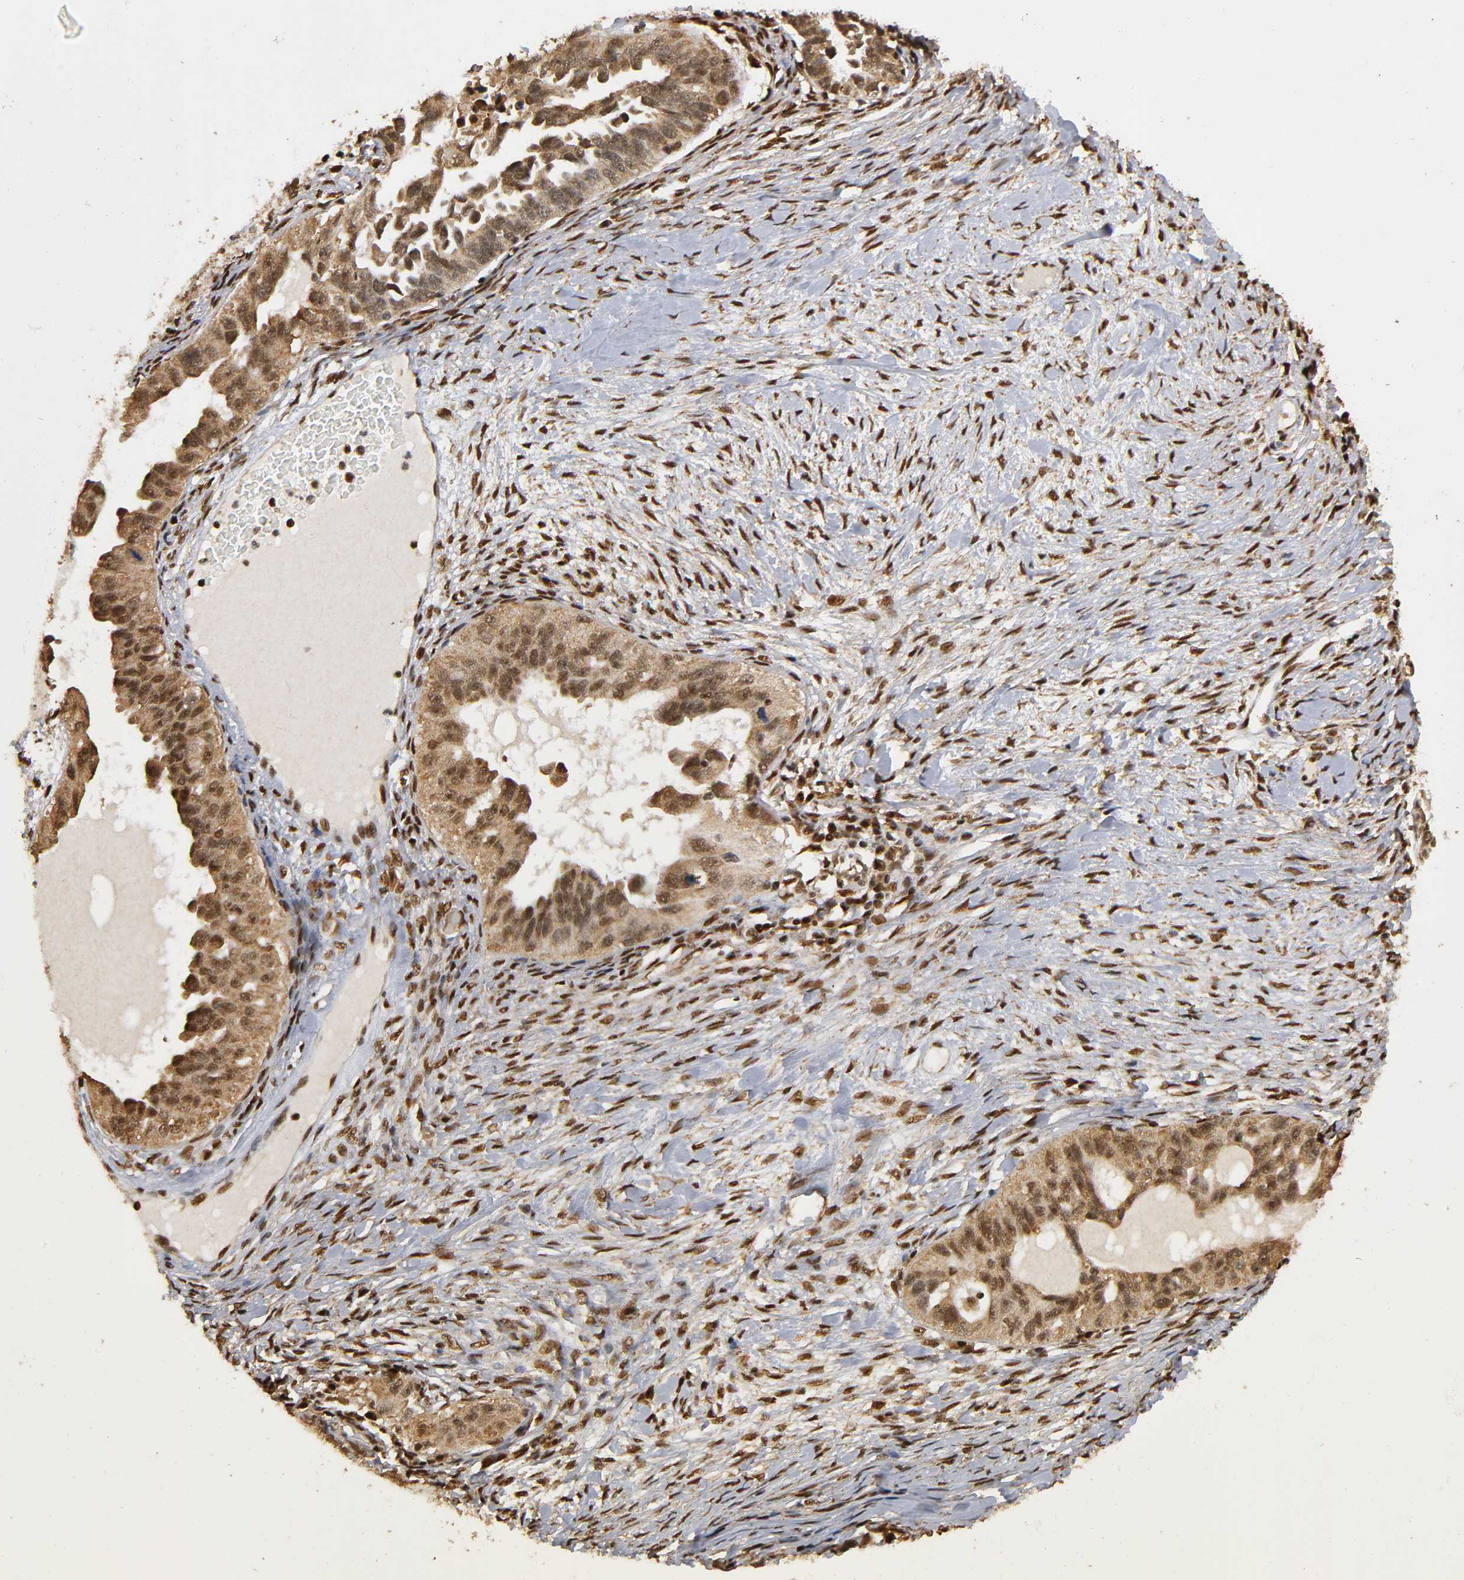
{"staining": {"intensity": "strong", "quantity": ">75%", "location": "cytoplasmic/membranous,nuclear"}, "tissue": "ovarian cancer", "cell_type": "Tumor cells", "image_type": "cancer", "snomed": [{"axis": "morphology", "description": "Cystadenocarcinoma, serous, NOS"}, {"axis": "topography", "description": "Ovary"}], "caption": "The immunohistochemical stain labels strong cytoplasmic/membranous and nuclear positivity in tumor cells of ovarian serous cystadenocarcinoma tissue.", "gene": "RNF122", "patient": {"sex": "female", "age": 82}}